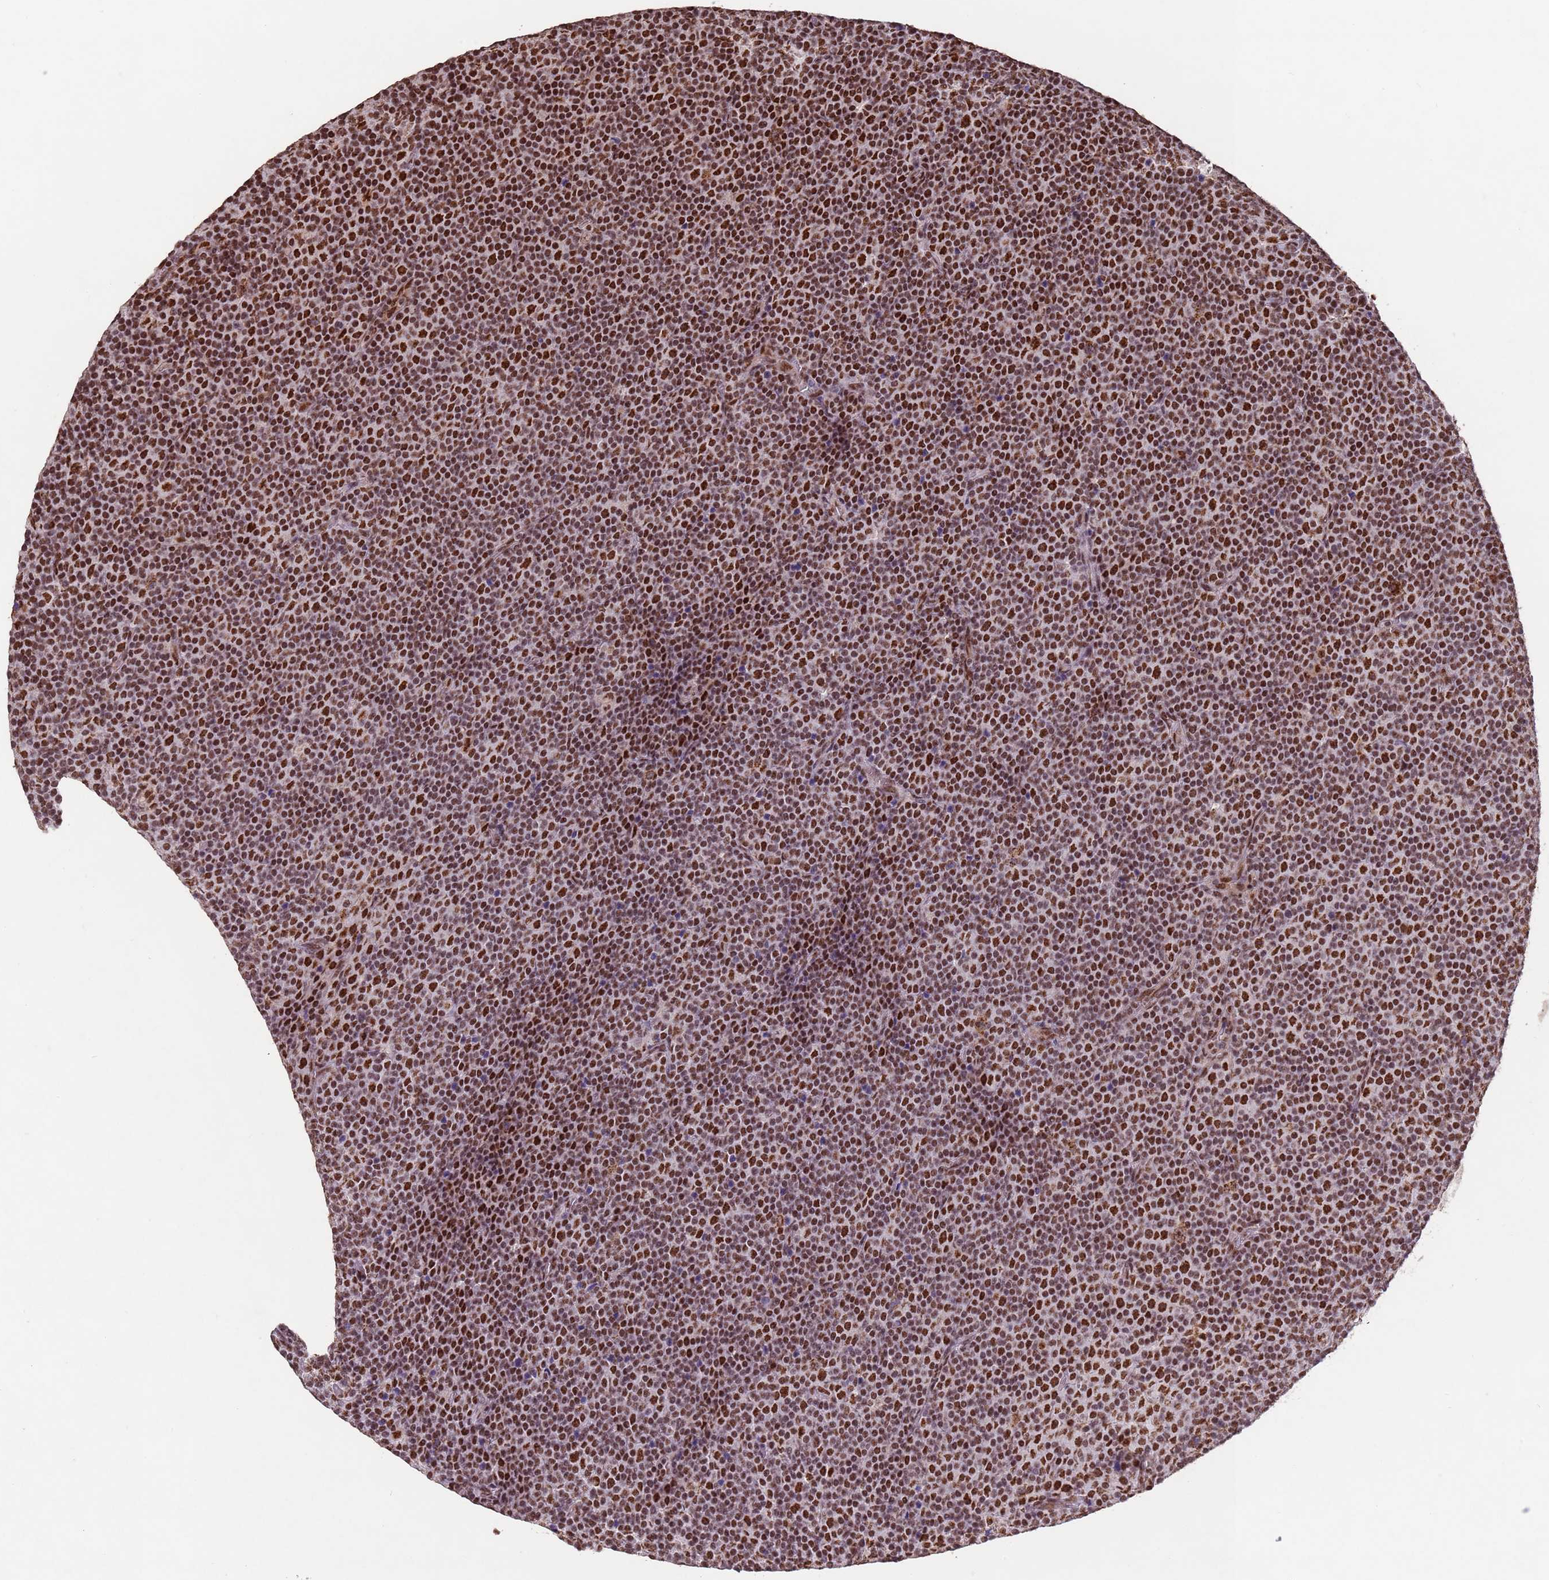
{"staining": {"intensity": "strong", "quantity": ">75%", "location": "nuclear"}, "tissue": "lymphoma", "cell_type": "Tumor cells", "image_type": "cancer", "snomed": [{"axis": "morphology", "description": "Malignant lymphoma, non-Hodgkin's type, Low grade"}, {"axis": "topography", "description": "Lymph node"}], "caption": "The image reveals immunohistochemical staining of low-grade malignant lymphoma, non-Hodgkin's type. There is strong nuclear positivity is appreciated in about >75% of tumor cells.", "gene": "ESF1", "patient": {"sex": "female", "age": 67}}